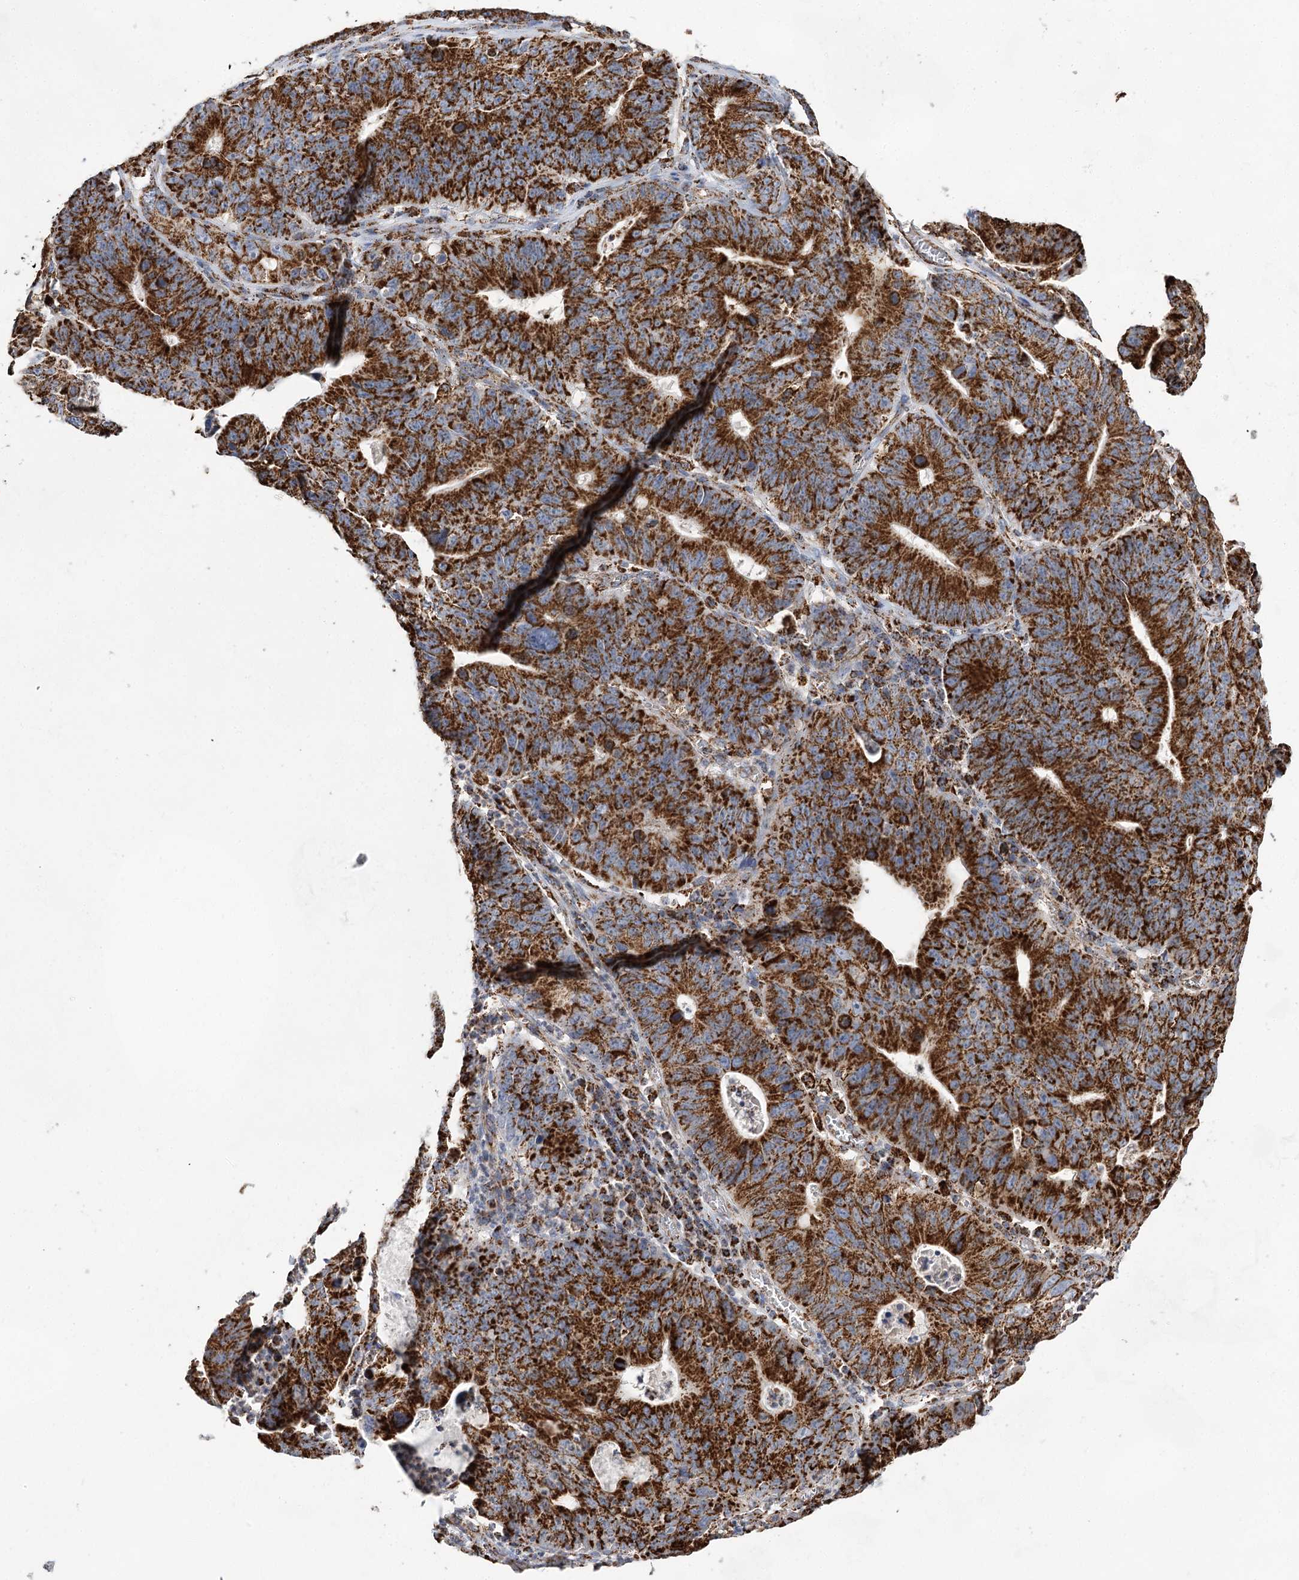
{"staining": {"intensity": "strong", "quantity": ">75%", "location": "cytoplasmic/membranous"}, "tissue": "stomach cancer", "cell_type": "Tumor cells", "image_type": "cancer", "snomed": [{"axis": "morphology", "description": "Adenocarcinoma, NOS"}, {"axis": "topography", "description": "Stomach"}], "caption": "This photomicrograph demonstrates stomach cancer (adenocarcinoma) stained with immunohistochemistry (IHC) to label a protein in brown. The cytoplasmic/membranous of tumor cells show strong positivity for the protein. Nuclei are counter-stained blue.", "gene": "NADK2", "patient": {"sex": "male", "age": 59}}